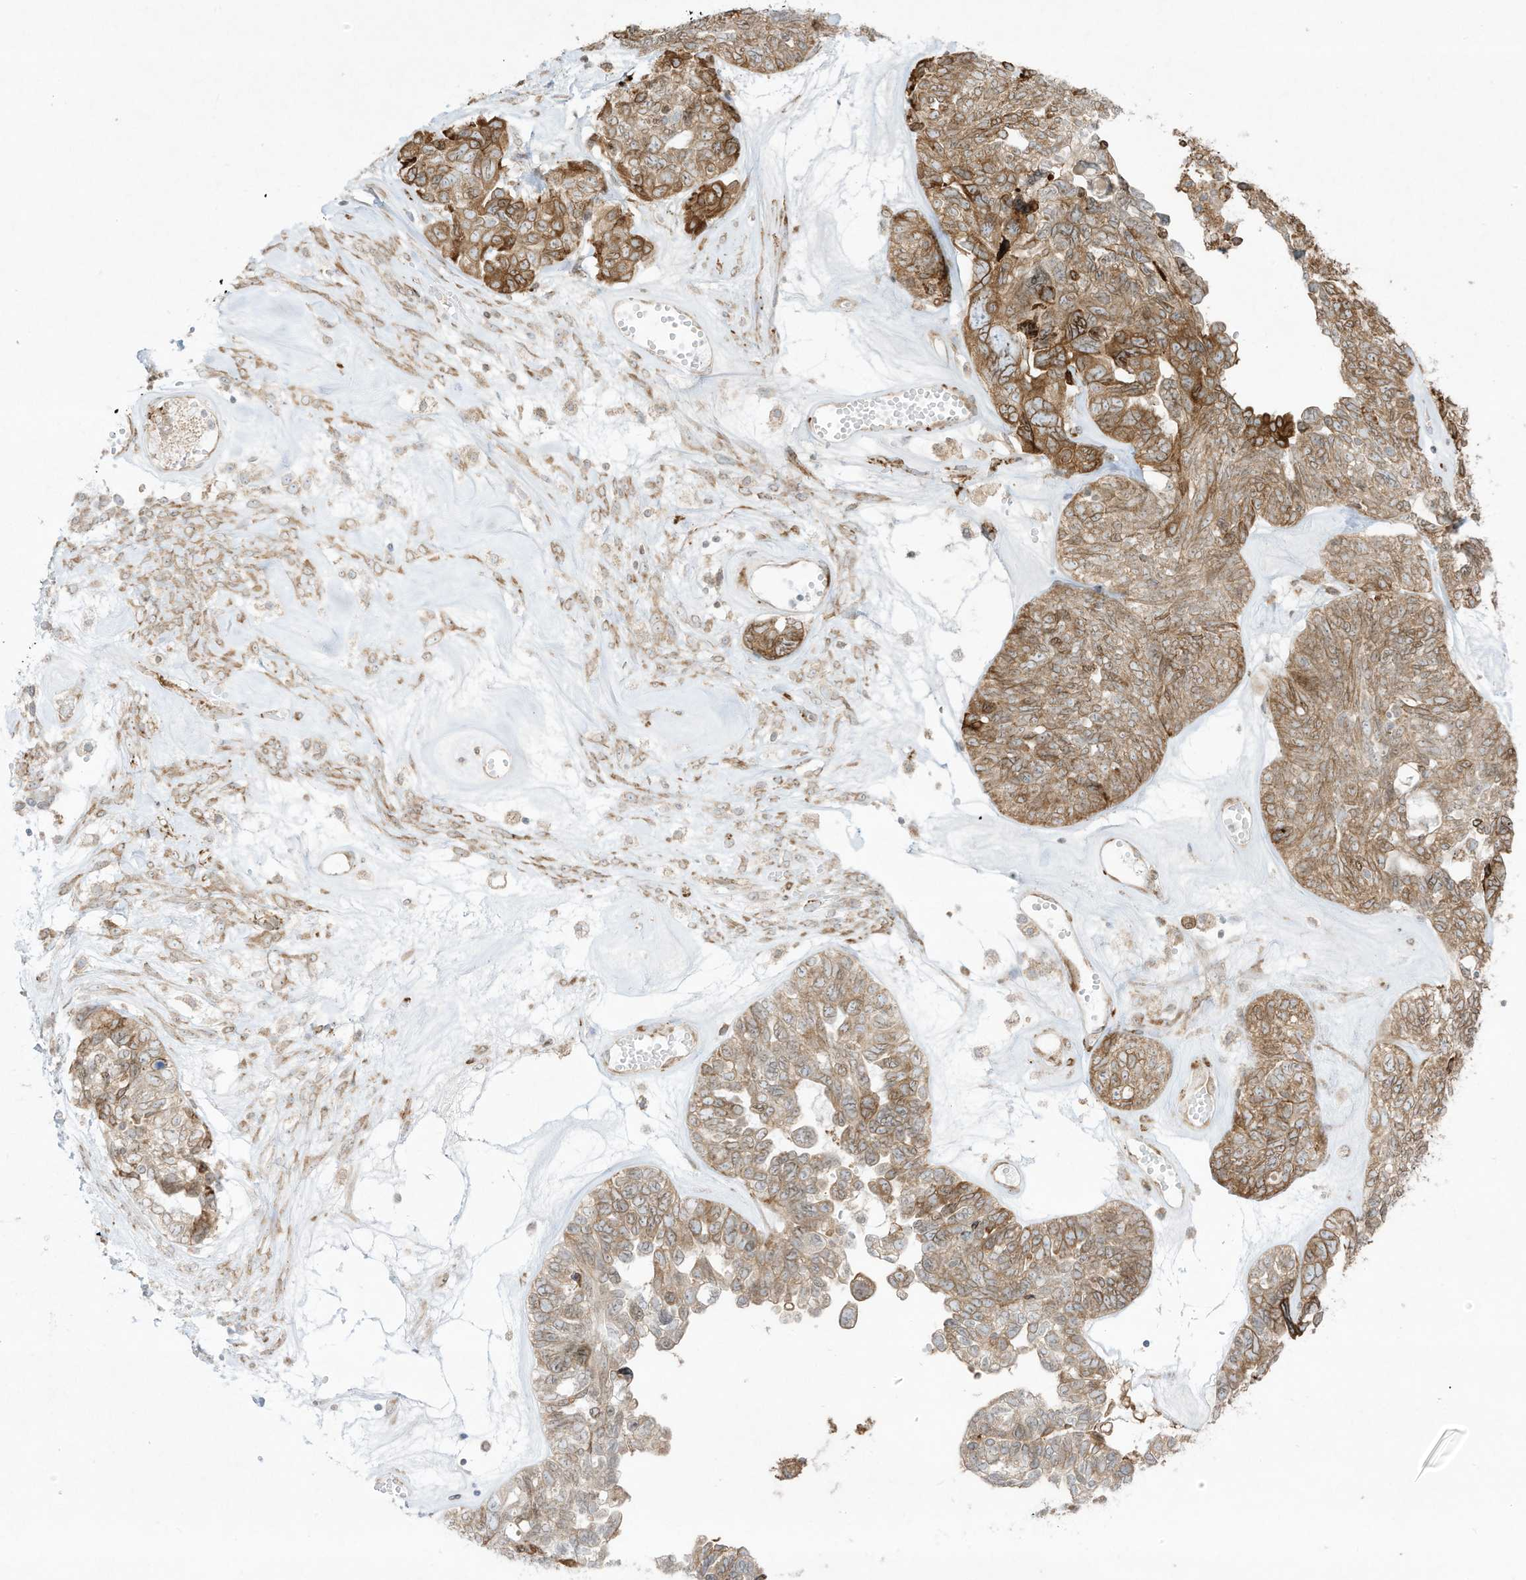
{"staining": {"intensity": "moderate", "quantity": ">75%", "location": "cytoplasmic/membranous"}, "tissue": "ovarian cancer", "cell_type": "Tumor cells", "image_type": "cancer", "snomed": [{"axis": "morphology", "description": "Cystadenocarcinoma, serous, NOS"}, {"axis": "topography", "description": "Ovary"}], "caption": "A brown stain highlights moderate cytoplasmic/membranous expression of a protein in serous cystadenocarcinoma (ovarian) tumor cells.", "gene": "PTK6", "patient": {"sex": "female", "age": 79}}